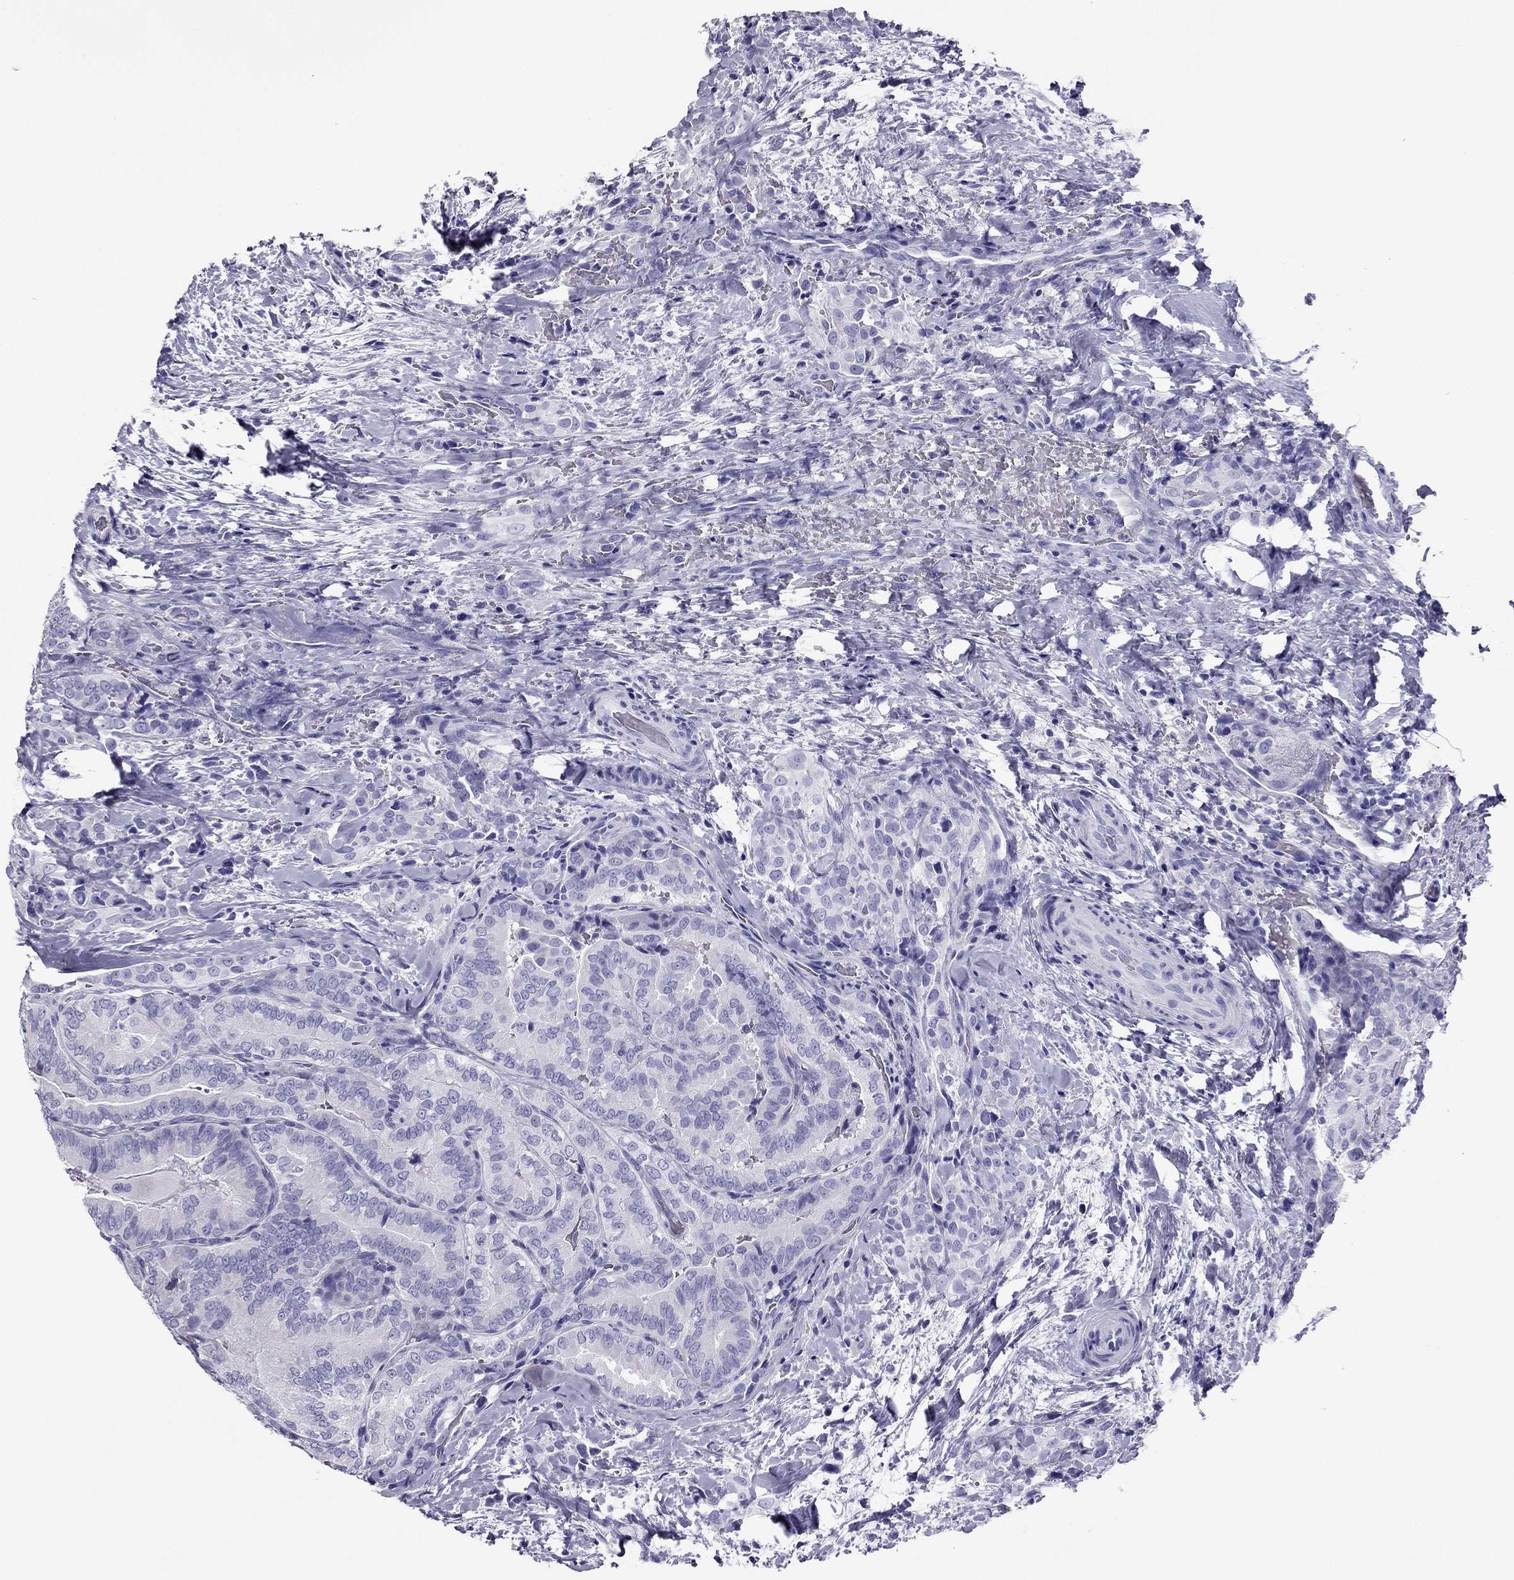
{"staining": {"intensity": "negative", "quantity": "none", "location": "none"}, "tissue": "thyroid cancer", "cell_type": "Tumor cells", "image_type": "cancer", "snomed": [{"axis": "morphology", "description": "Papillary adenocarcinoma, NOS"}, {"axis": "topography", "description": "Thyroid gland"}], "caption": "Immunohistochemistry (IHC) histopathology image of neoplastic tissue: human thyroid papillary adenocarcinoma stained with DAB demonstrates no significant protein staining in tumor cells. (Immunohistochemistry, brightfield microscopy, high magnification).", "gene": "PDE6A", "patient": {"sex": "male", "age": 61}}